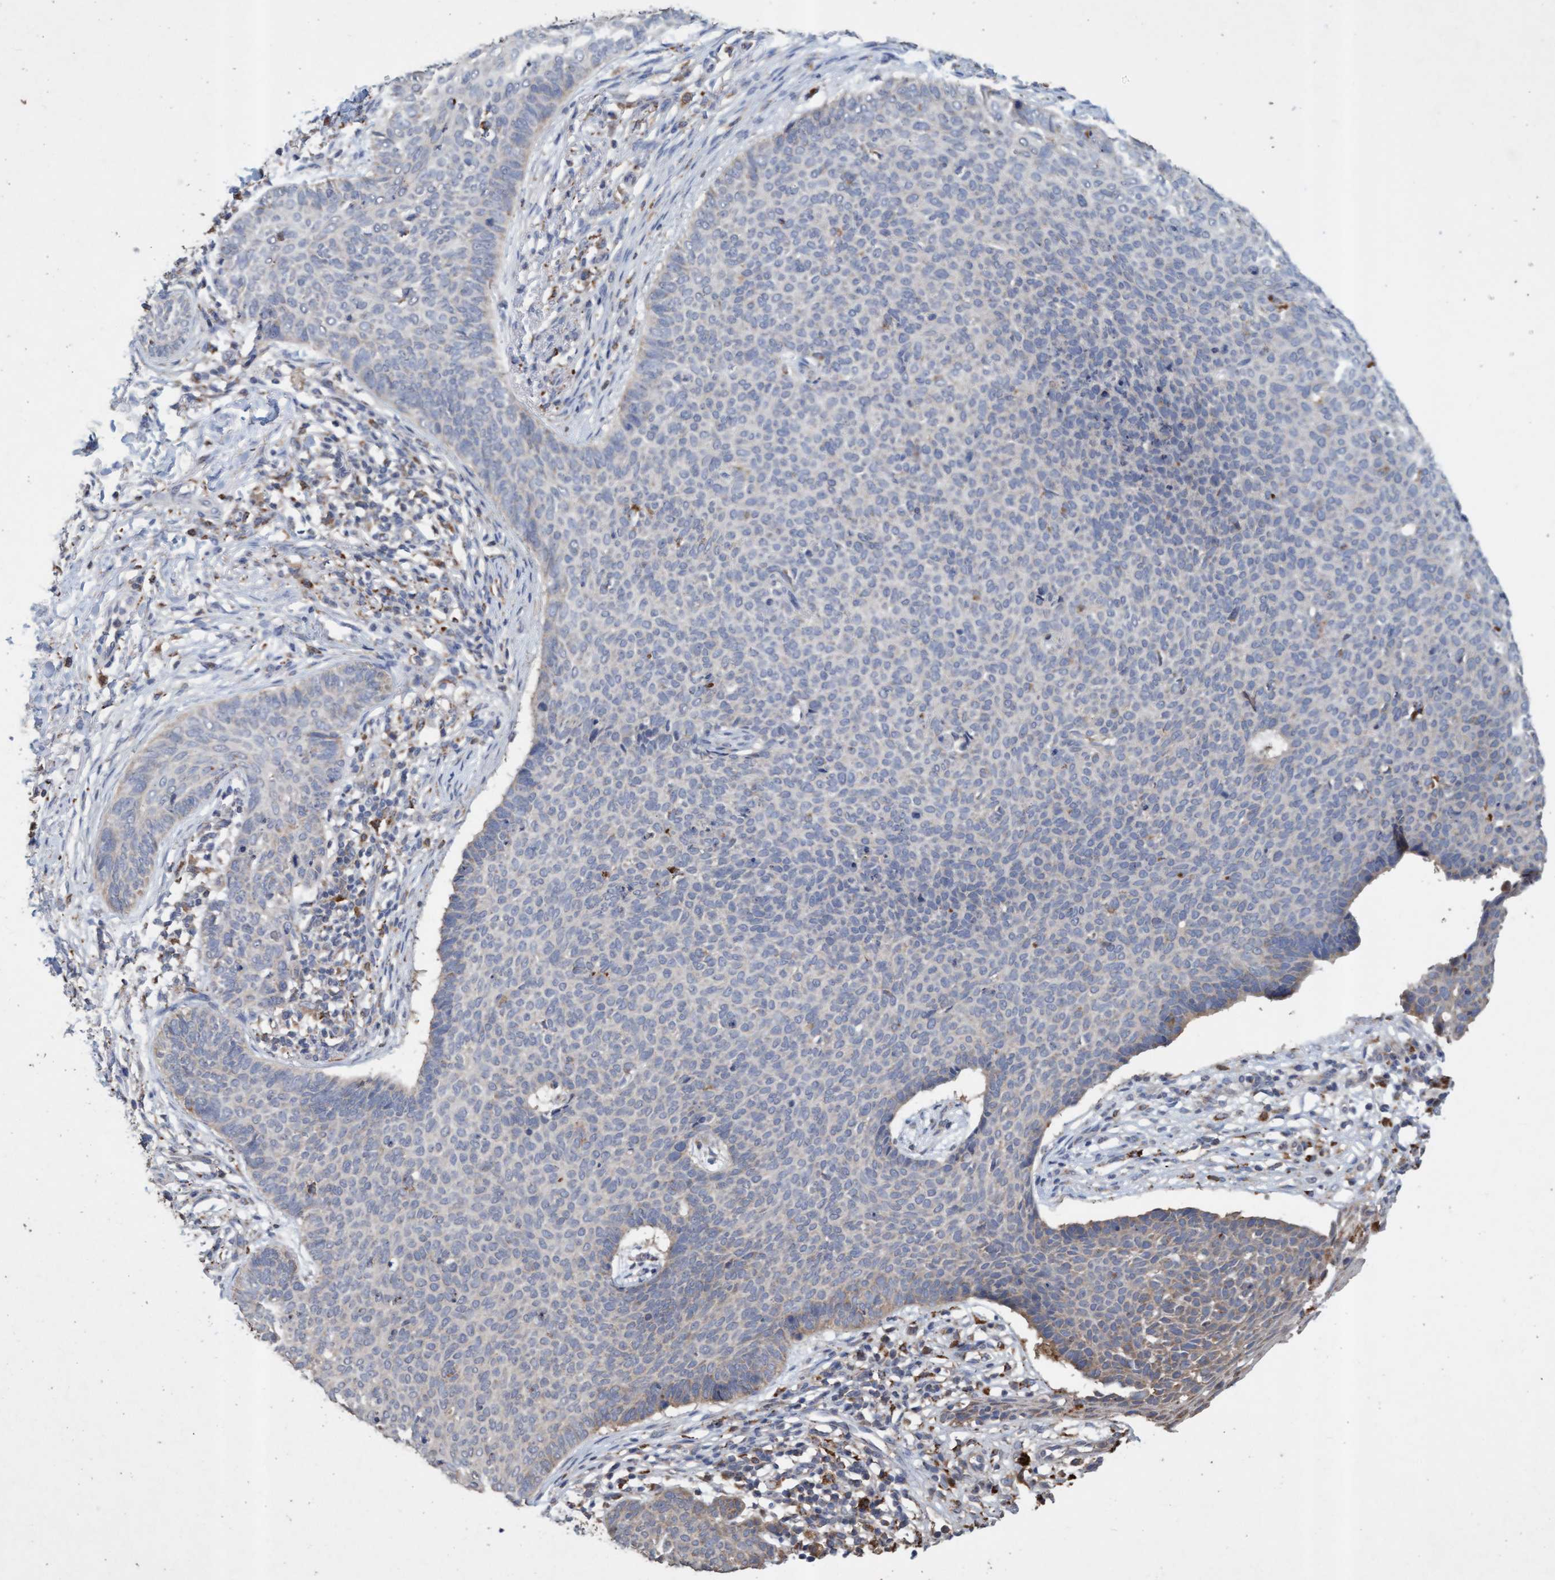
{"staining": {"intensity": "negative", "quantity": "none", "location": "none"}, "tissue": "skin cancer", "cell_type": "Tumor cells", "image_type": "cancer", "snomed": [{"axis": "morphology", "description": "Normal tissue, NOS"}, {"axis": "morphology", "description": "Basal cell carcinoma"}, {"axis": "topography", "description": "Skin"}], "caption": "Tumor cells show no significant protein staining in skin cancer (basal cell carcinoma). (Immunohistochemistry (ihc), brightfield microscopy, high magnification).", "gene": "ATPAF2", "patient": {"sex": "male", "age": 50}}